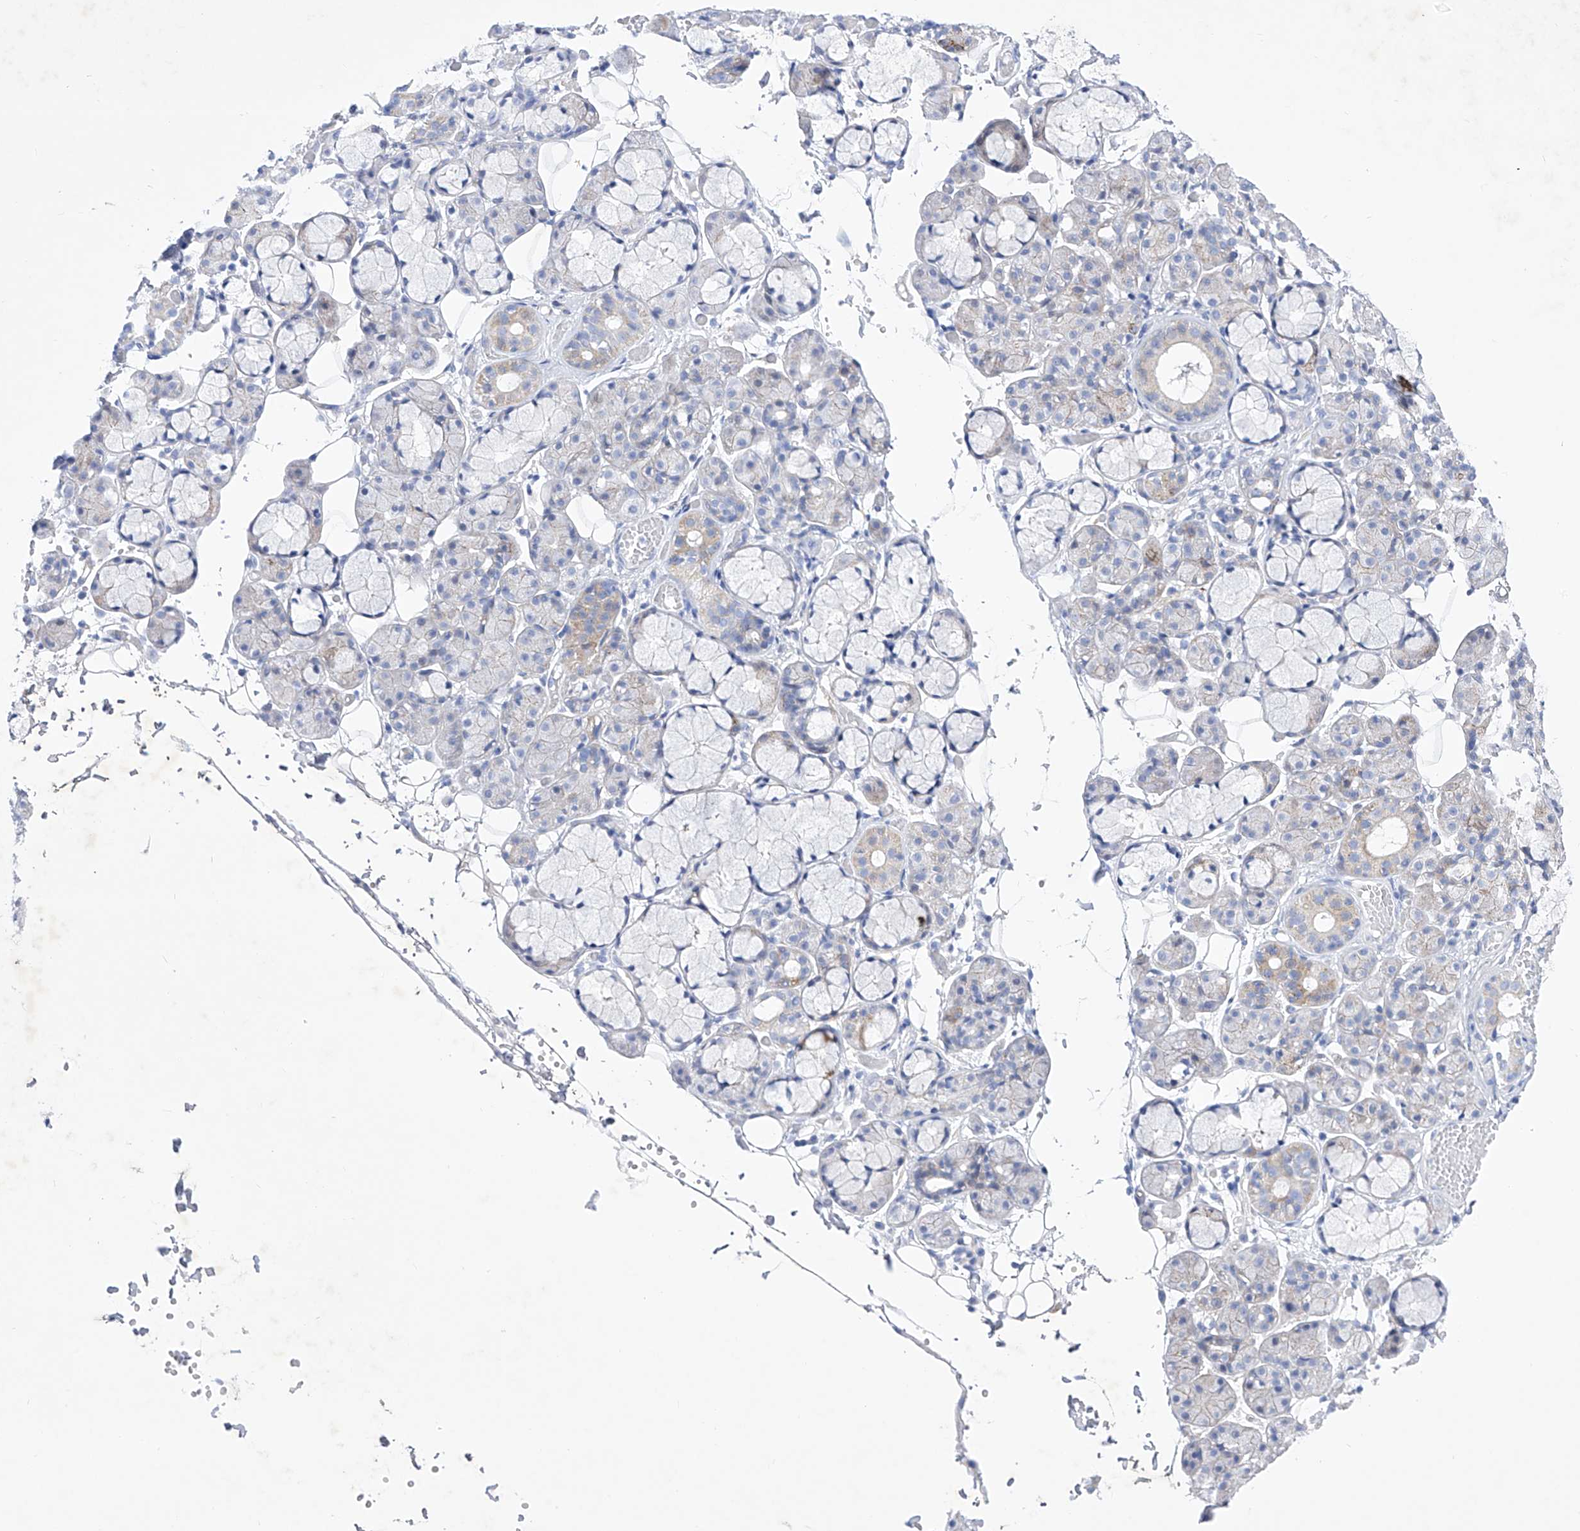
{"staining": {"intensity": "negative", "quantity": "none", "location": "none"}, "tissue": "salivary gland", "cell_type": "Glandular cells", "image_type": "normal", "snomed": [{"axis": "morphology", "description": "Normal tissue, NOS"}, {"axis": "topography", "description": "Salivary gland"}], "caption": "A histopathology image of human salivary gland is negative for staining in glandular cells.", "gene": "C1orf87", "patient": {"sex": "male", "age": 63}}